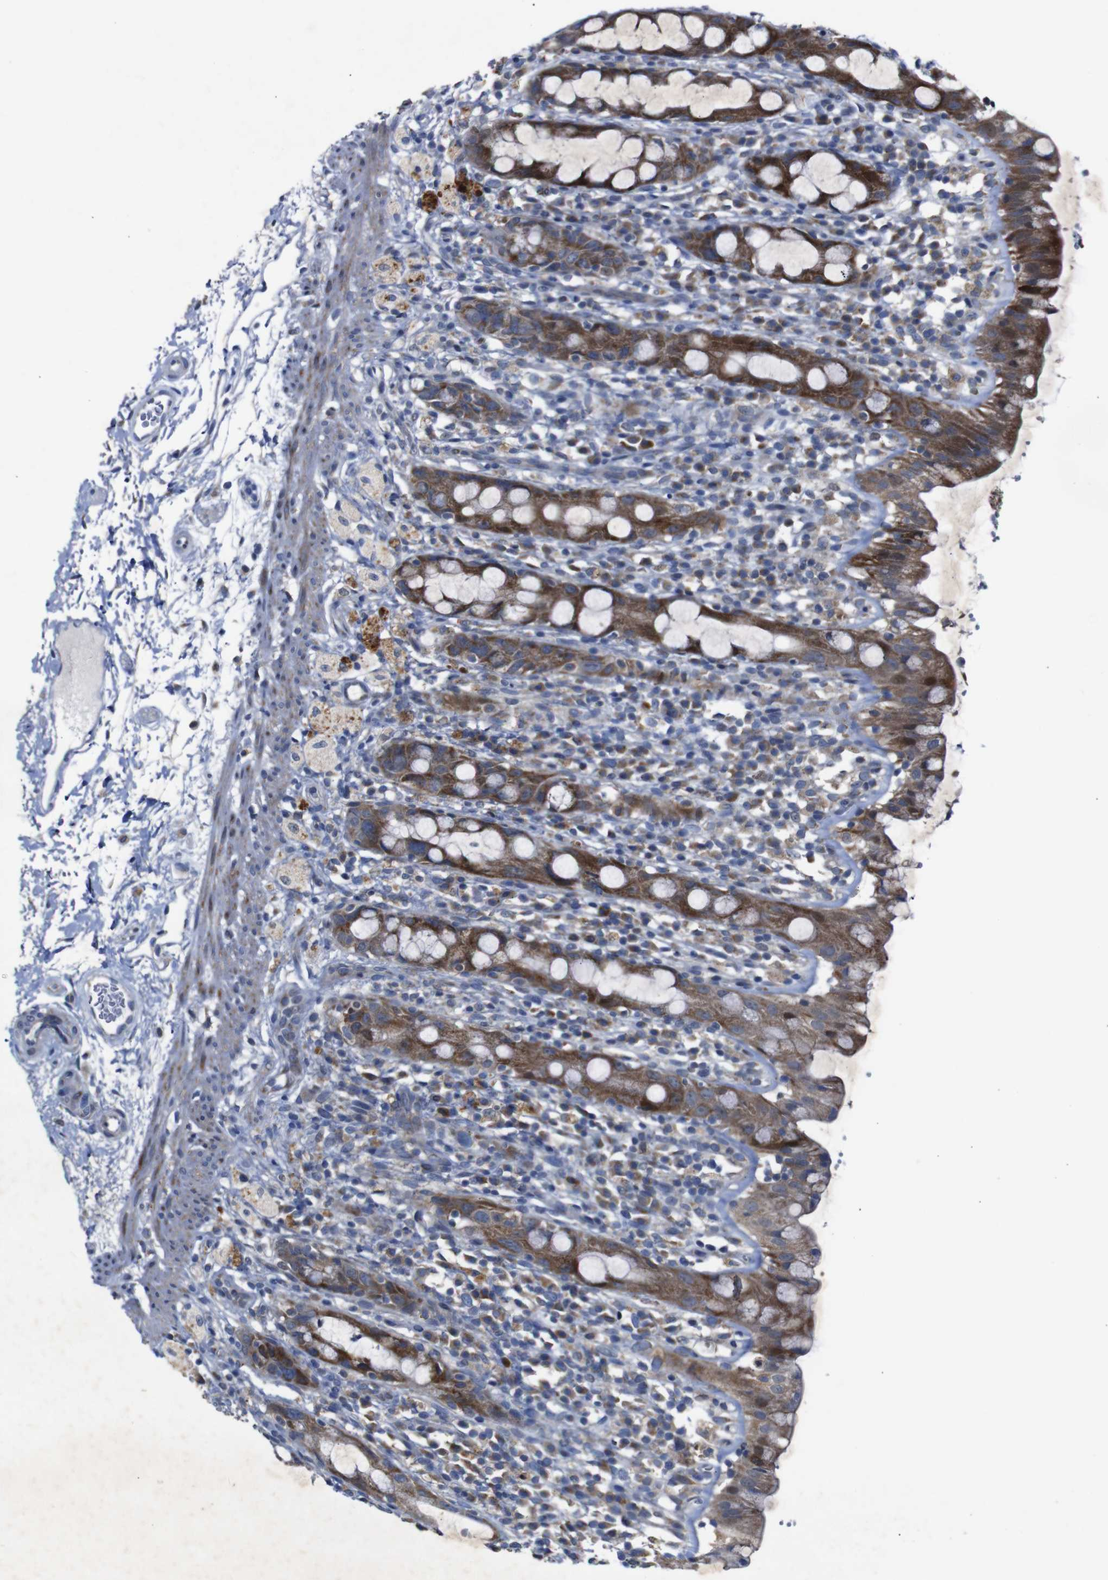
{"staining": {"intensity": "strong", "quantity": ">75%", "location": "cytoplasmic/membranous"}, "tissue": "rectum", "cell_type": "Glandular cells", "image_type": "normal", "snomed": [{"axis": "morphology", "description": "Normal tissue, NOS"}, {"axis": "topography", "description": "Rectum"}], "caption": "The immunohistochemical stain labels strong cytoplasmic/membranous expression in glandular cells of benign rectum.", "gene": "CHST10", "patient": {"sex": "male", "age": 44}}